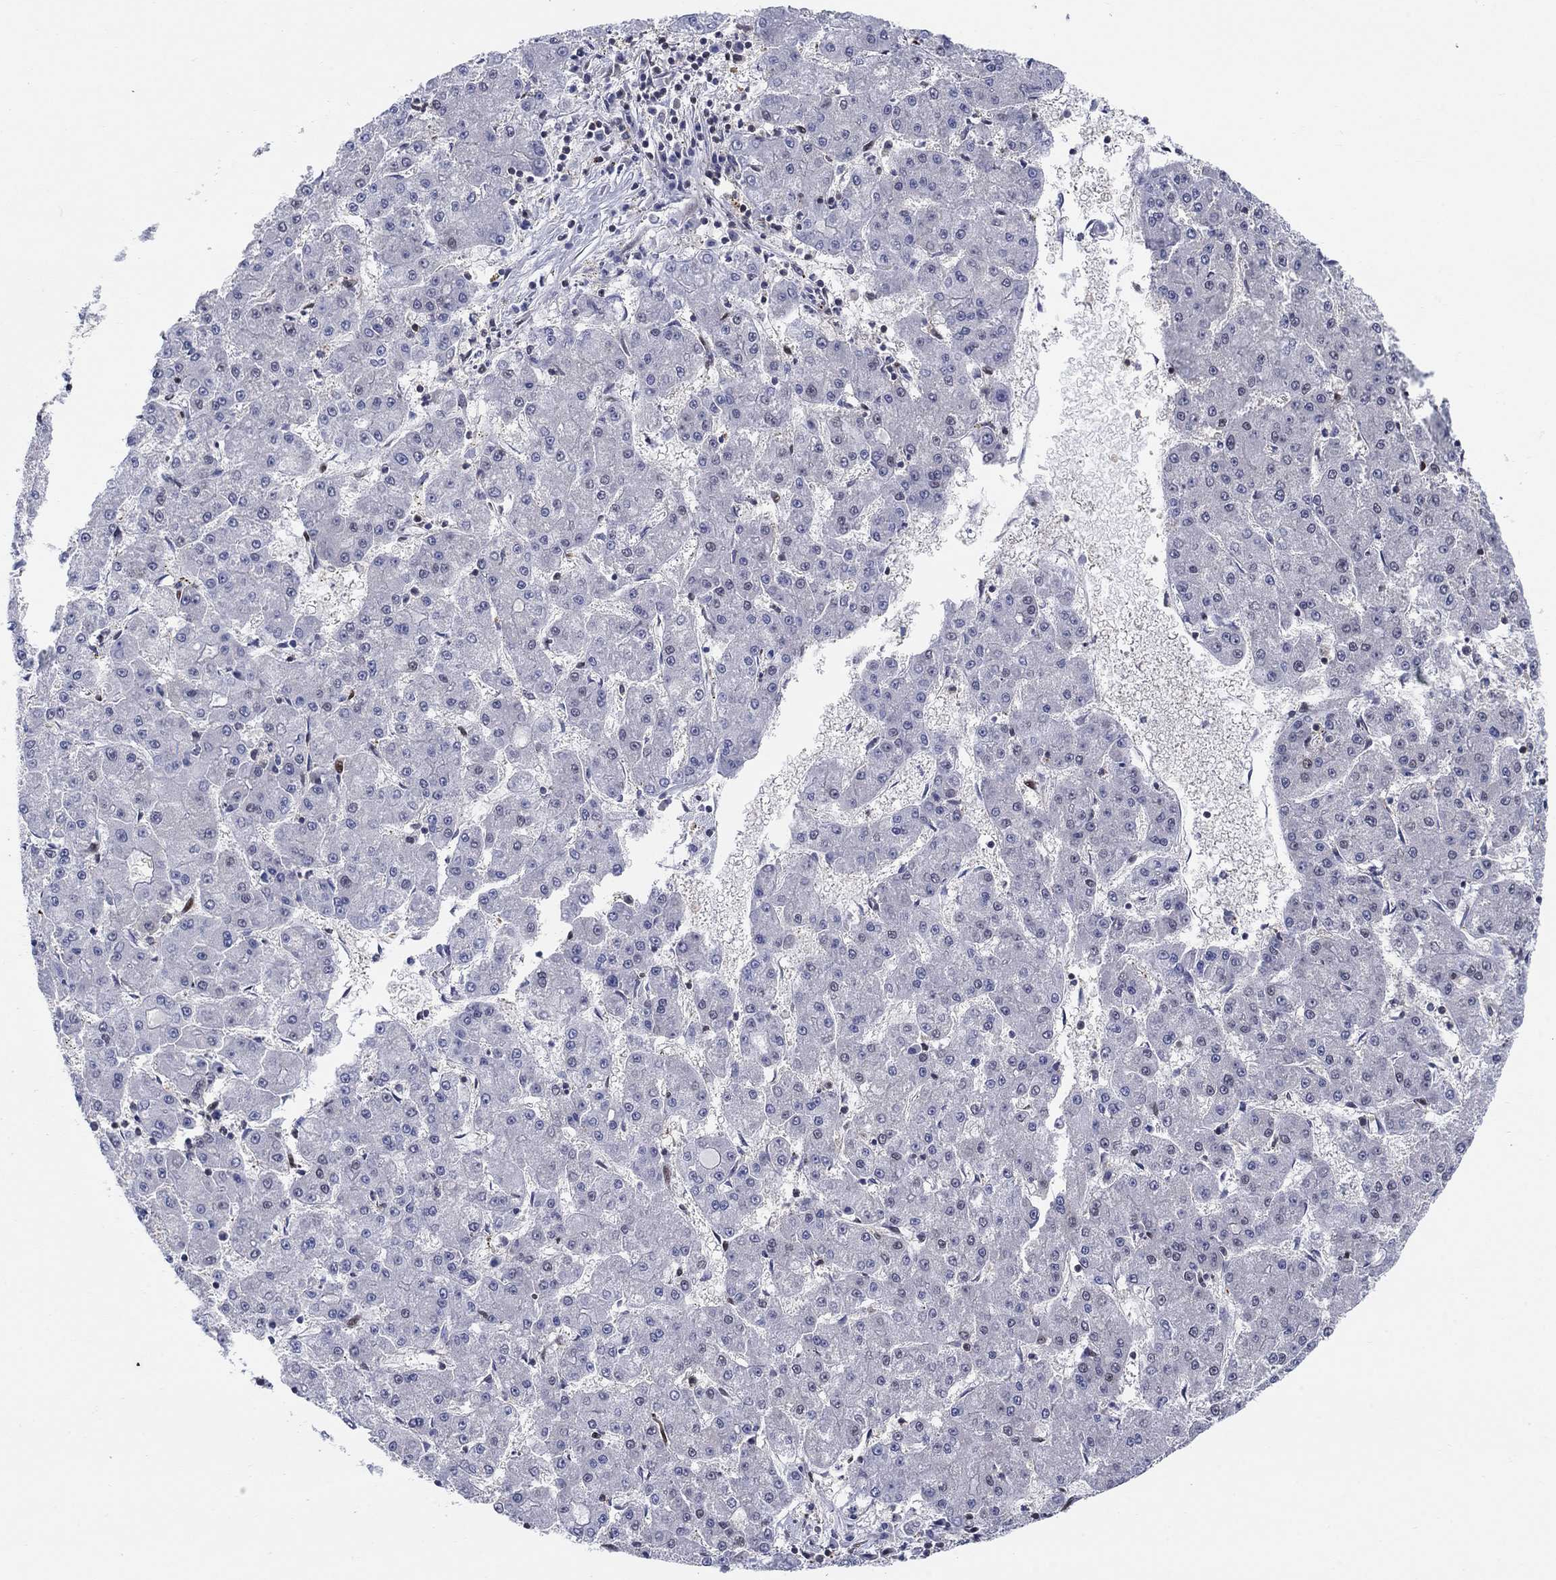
{"staining": {"intensity": "negative", "quantity": "none", "location": "none"}, "tissue": "liver cancer", "cell_type": "Tumor cells", "image_type": "cancer", "snomed": [{"axis": "morphology", "description": "Carcinoma, Hepatocellular, NOS"}, {"axis": "topography", "description": "Liver"}], "caption": "Immunohistochemical staining of liver cancer (hepatocellular carcinoma) displays no significant staining in tumor cells.", "gene": "CENPE", "patient": {"sex": "male", "age": 73}}